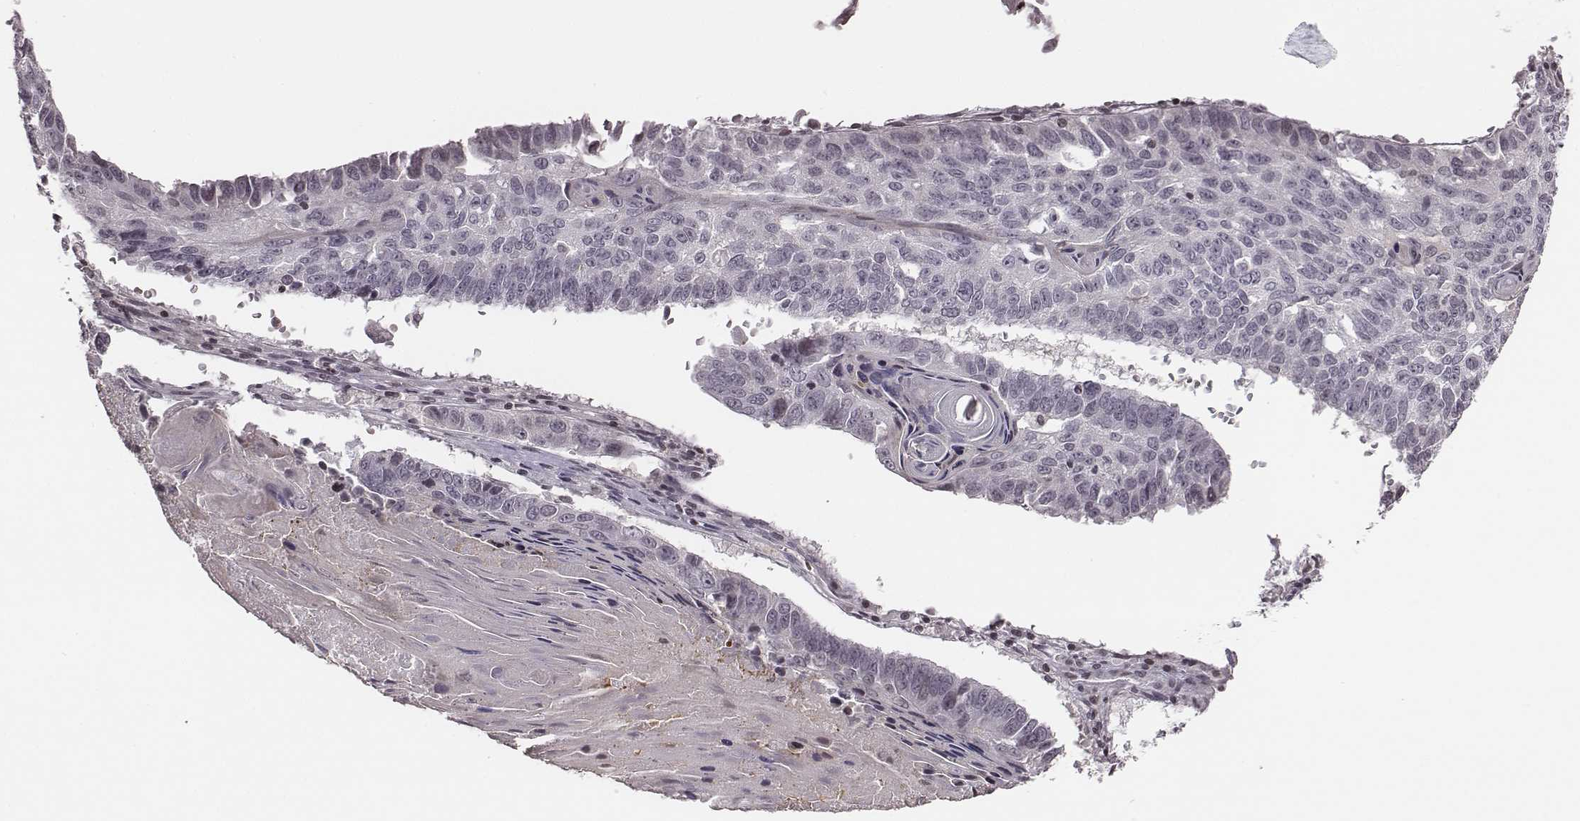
{"staining": {"intensity": "negative", "quantity": "none", "location": "none"}, "tissue": "lung cancer", "cell_type": "Tumor cells", "image_type": "cancer", "snomed": [{"axis": "morphology", "description": "Squamous cell carcinoma, NOS"}, {"axis": "topography", "description": "Lung"}], "caption": "Tumor cells show no significant positivity in lung cancer.", "gene": "GRM4", "patient": {"sex": "male", "age": 73}}